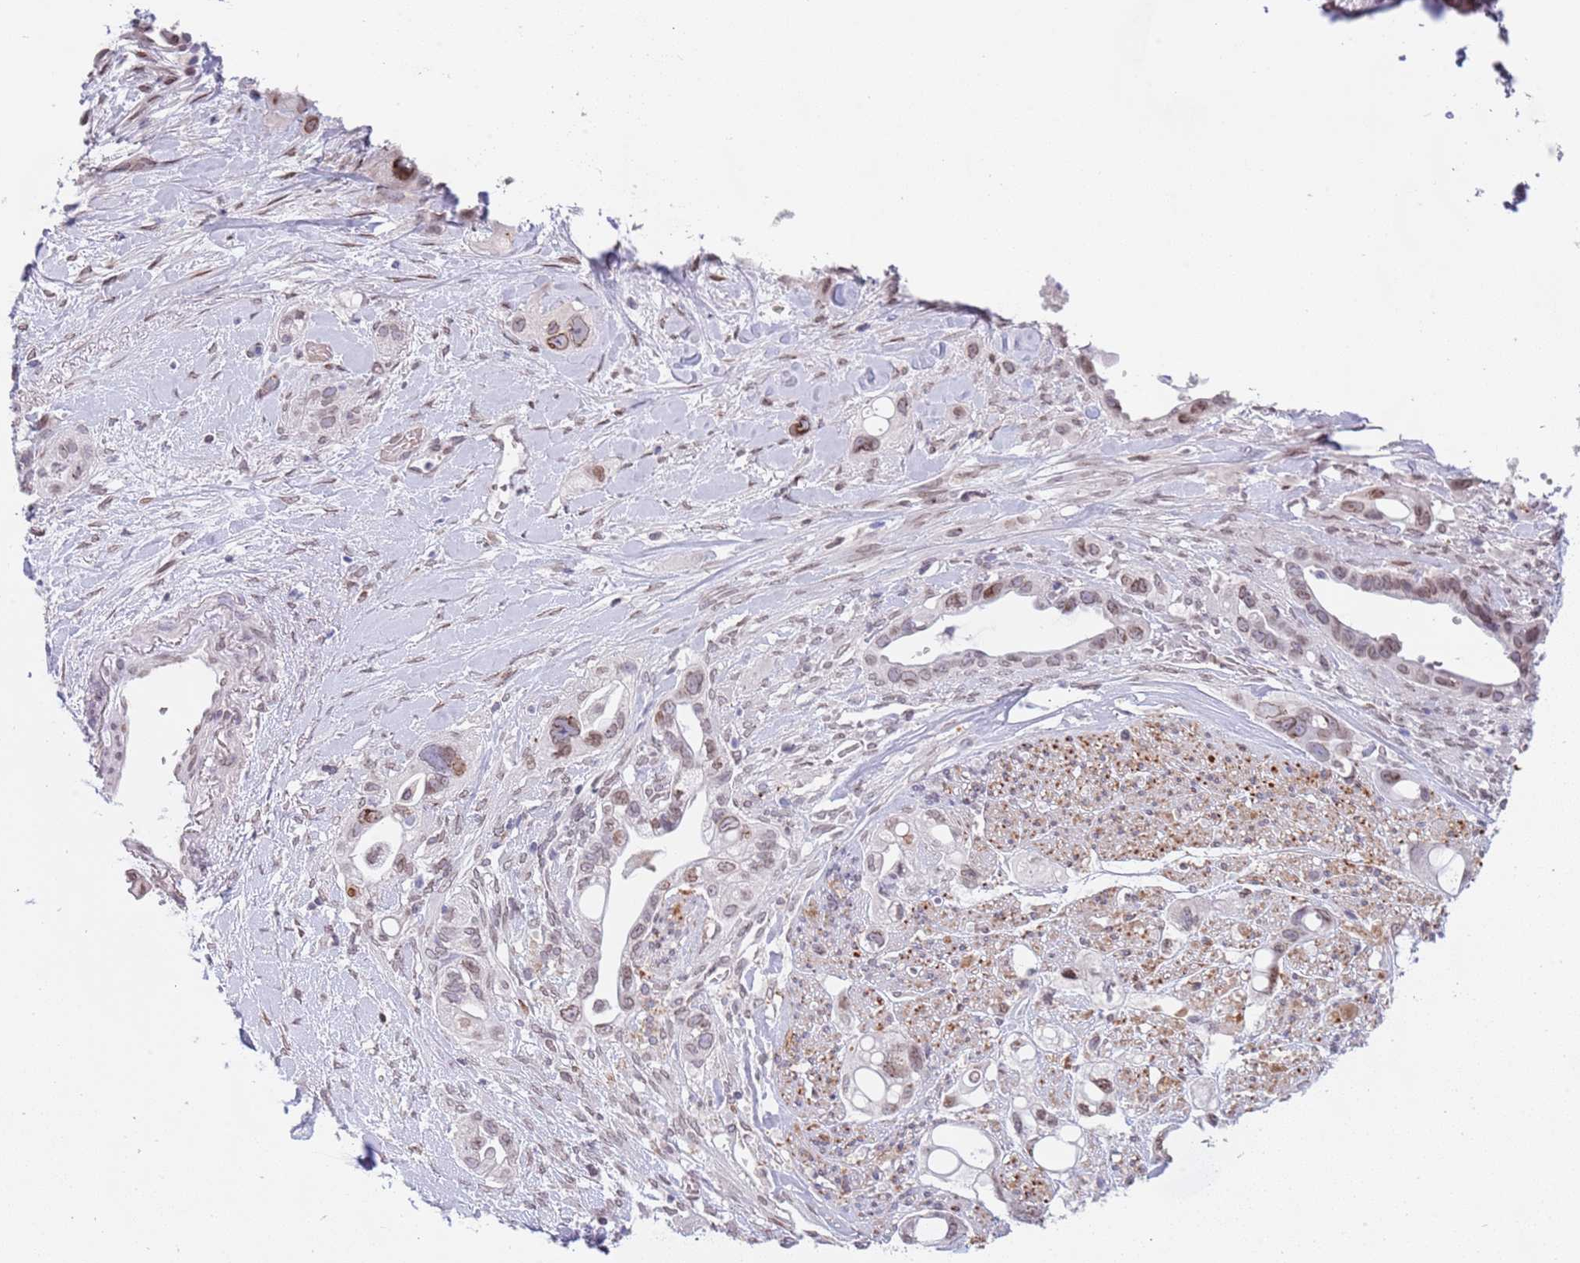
{"staining": {"intensity": "weak", "quantity": "25%-75%", "location": "cytoplasmic/membranous,nuclear"}, "tissue": "pancreatic cancer", "cell_type": "Tumor cells", "image_type": "cancer", "snomed": [{"axis": "morphology", "description": "Adenocarcinoma, NOS"}, {"axis": "topography", "description": "Pancreas"}], "caption": "Adenocarcinoma (pancreatic) stained for a protein shows weak cytoplasmic/membranous and nuclear positivity in tumor cells.", "gene": "KLHDC2", "patient": {"sex": "male", "age": 44}}